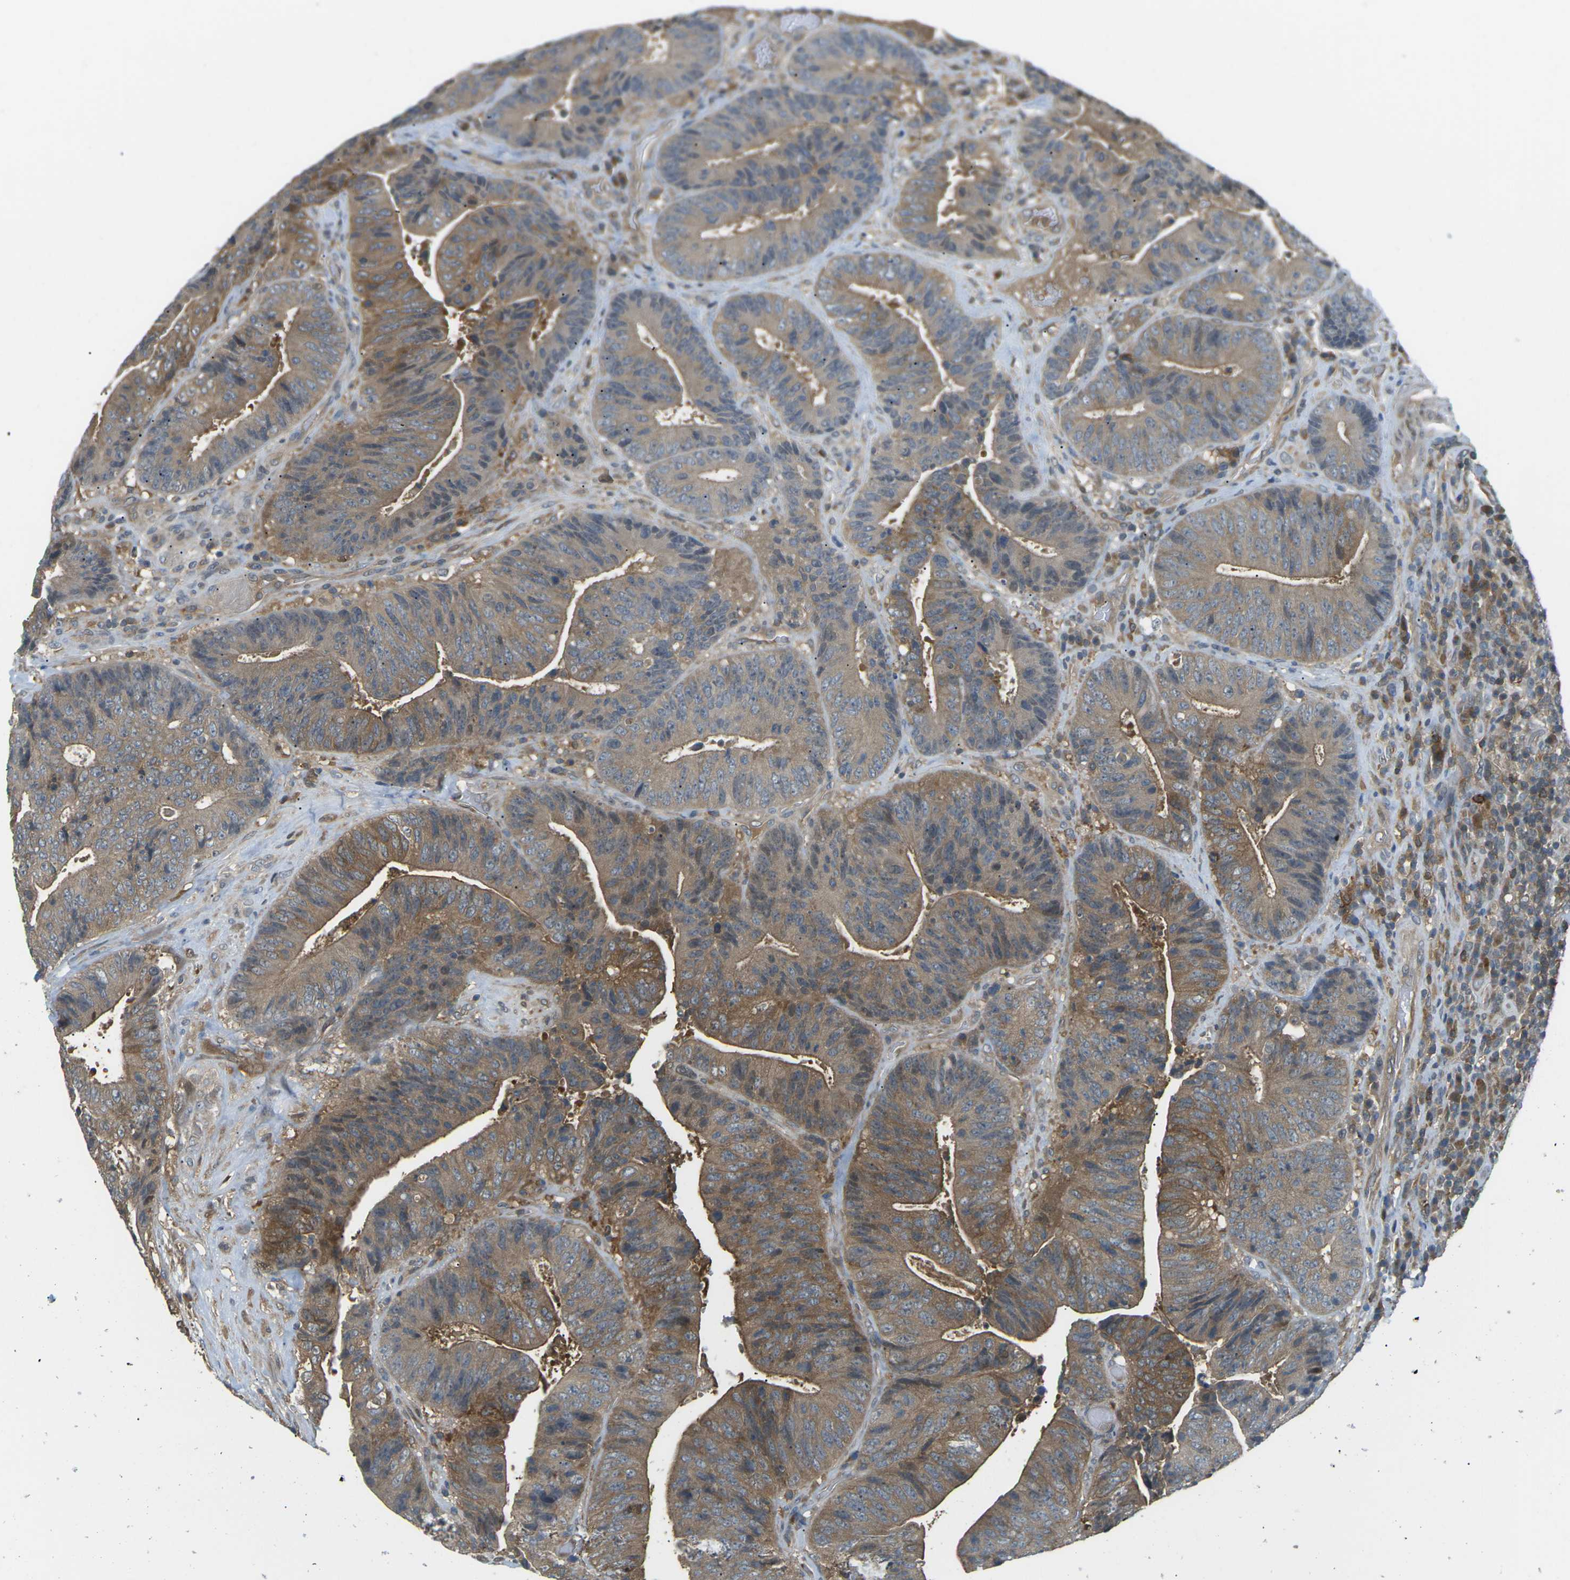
{"staining": {"intensity": "moderate", "quantity": ">75%", "location": "cytoplasmic/membranous"}, "tissue": "colorectal cancer", "cell_type": "Tumor cells", "image_type": "cancer", "snomed": [{"axis": "morphology", "description": "Adenocarcinoma, NOS"}, {"axis": "topography", "description": "Rectum"}], "caption": "Moderate cytoplasmic/membranous staining is present in approximately >75% of tumor cells in colorectal adenocarcinoma.", "gene": "PIEZO2", "patient": {"sex": "male", "age": 72}}